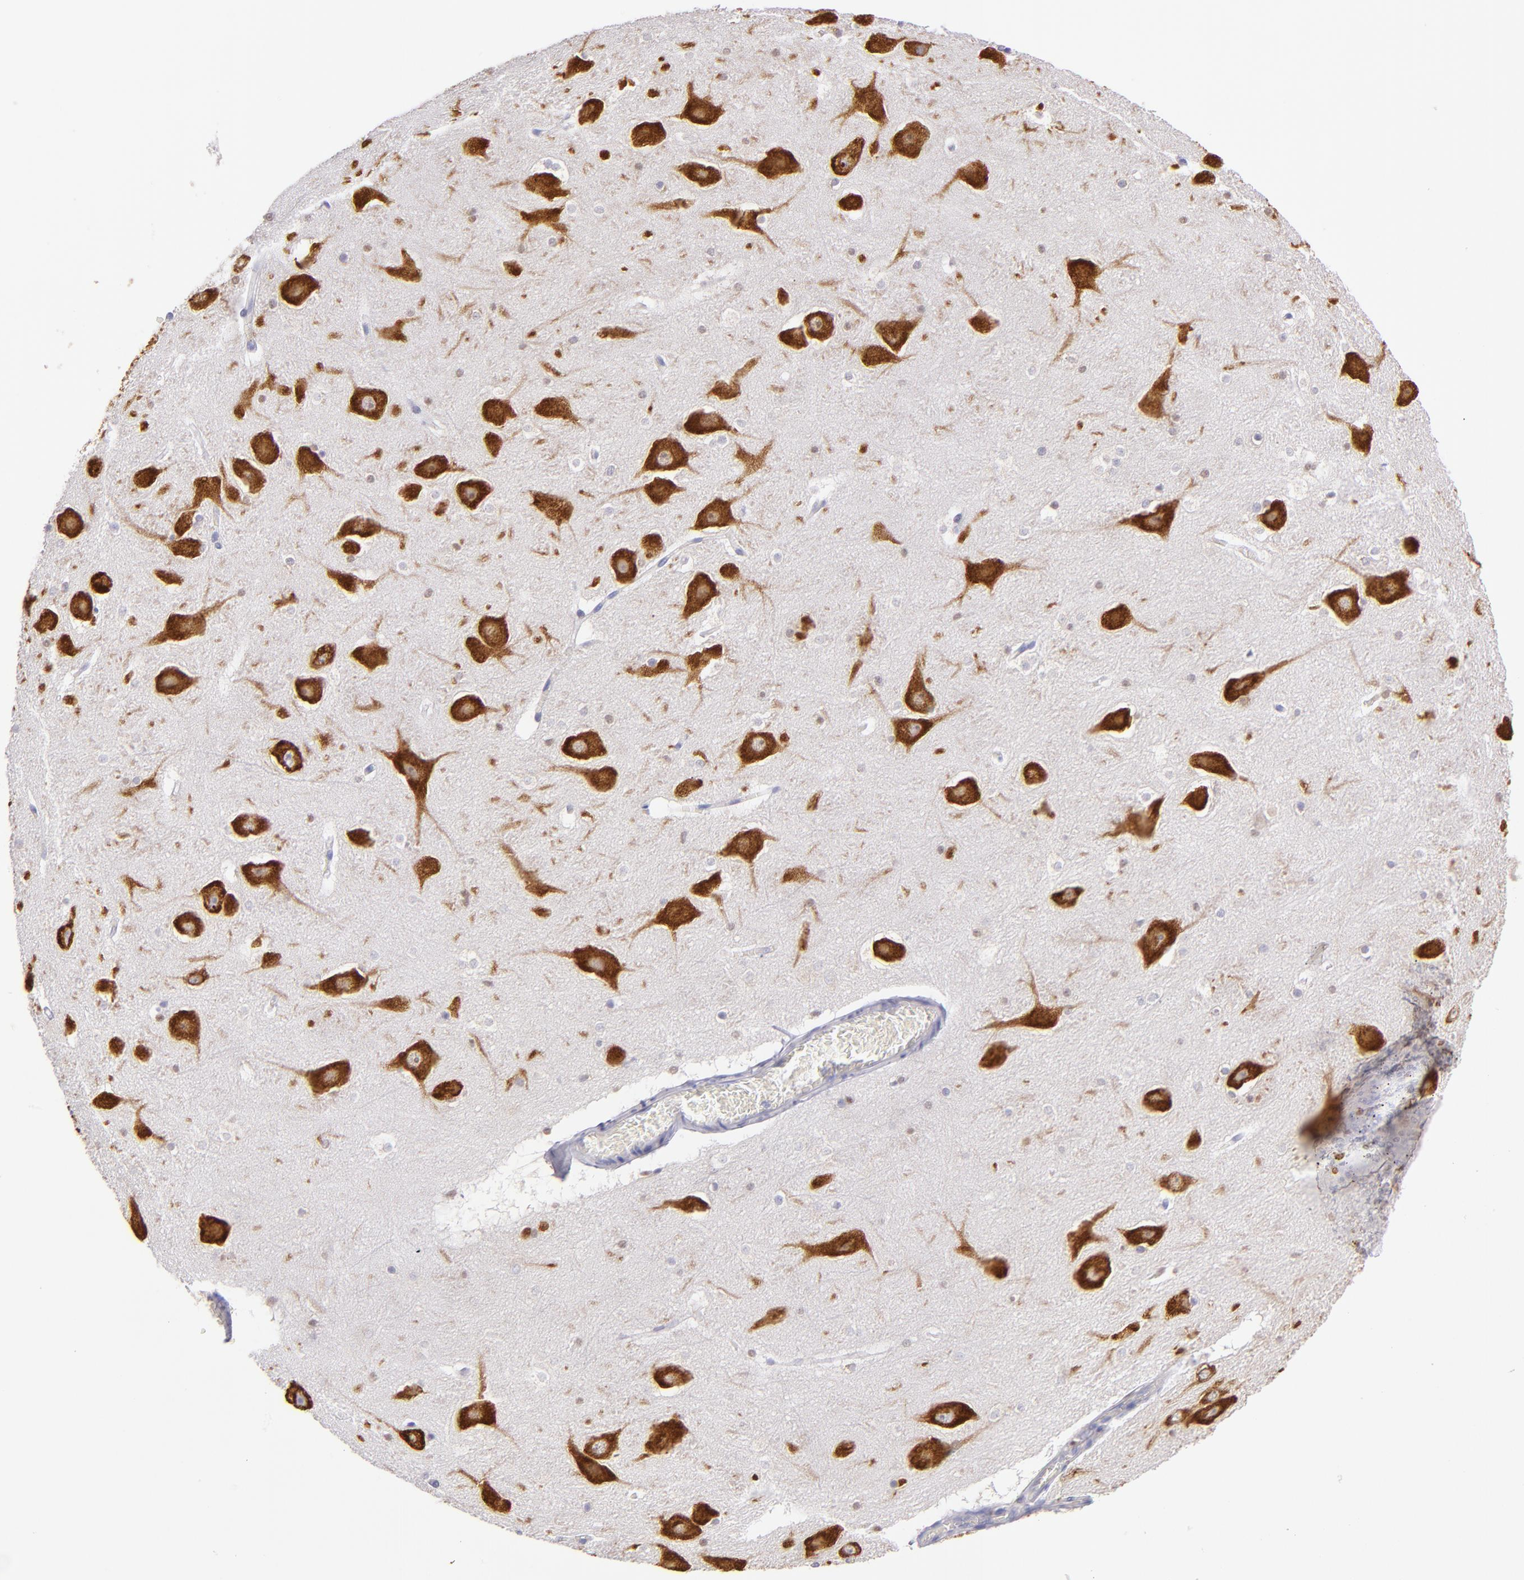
{"staining": {"intensity": "negative", "quantity": "none", "location": "none"}, "tissue": "hippocampus", "cell_type": "Glial cells", "image_type": "normal", "snomed": [{"axis": "morphology", "description": "Normal tissue, NOS"}, {"axis": "topography", "description": "Hippocampus"}], "caption": "The IHC histopathology image has no significant positivity in glial cells of hippocampus.", "gene": "IRF8", "patient": {"sex": "male", "age": 45}}